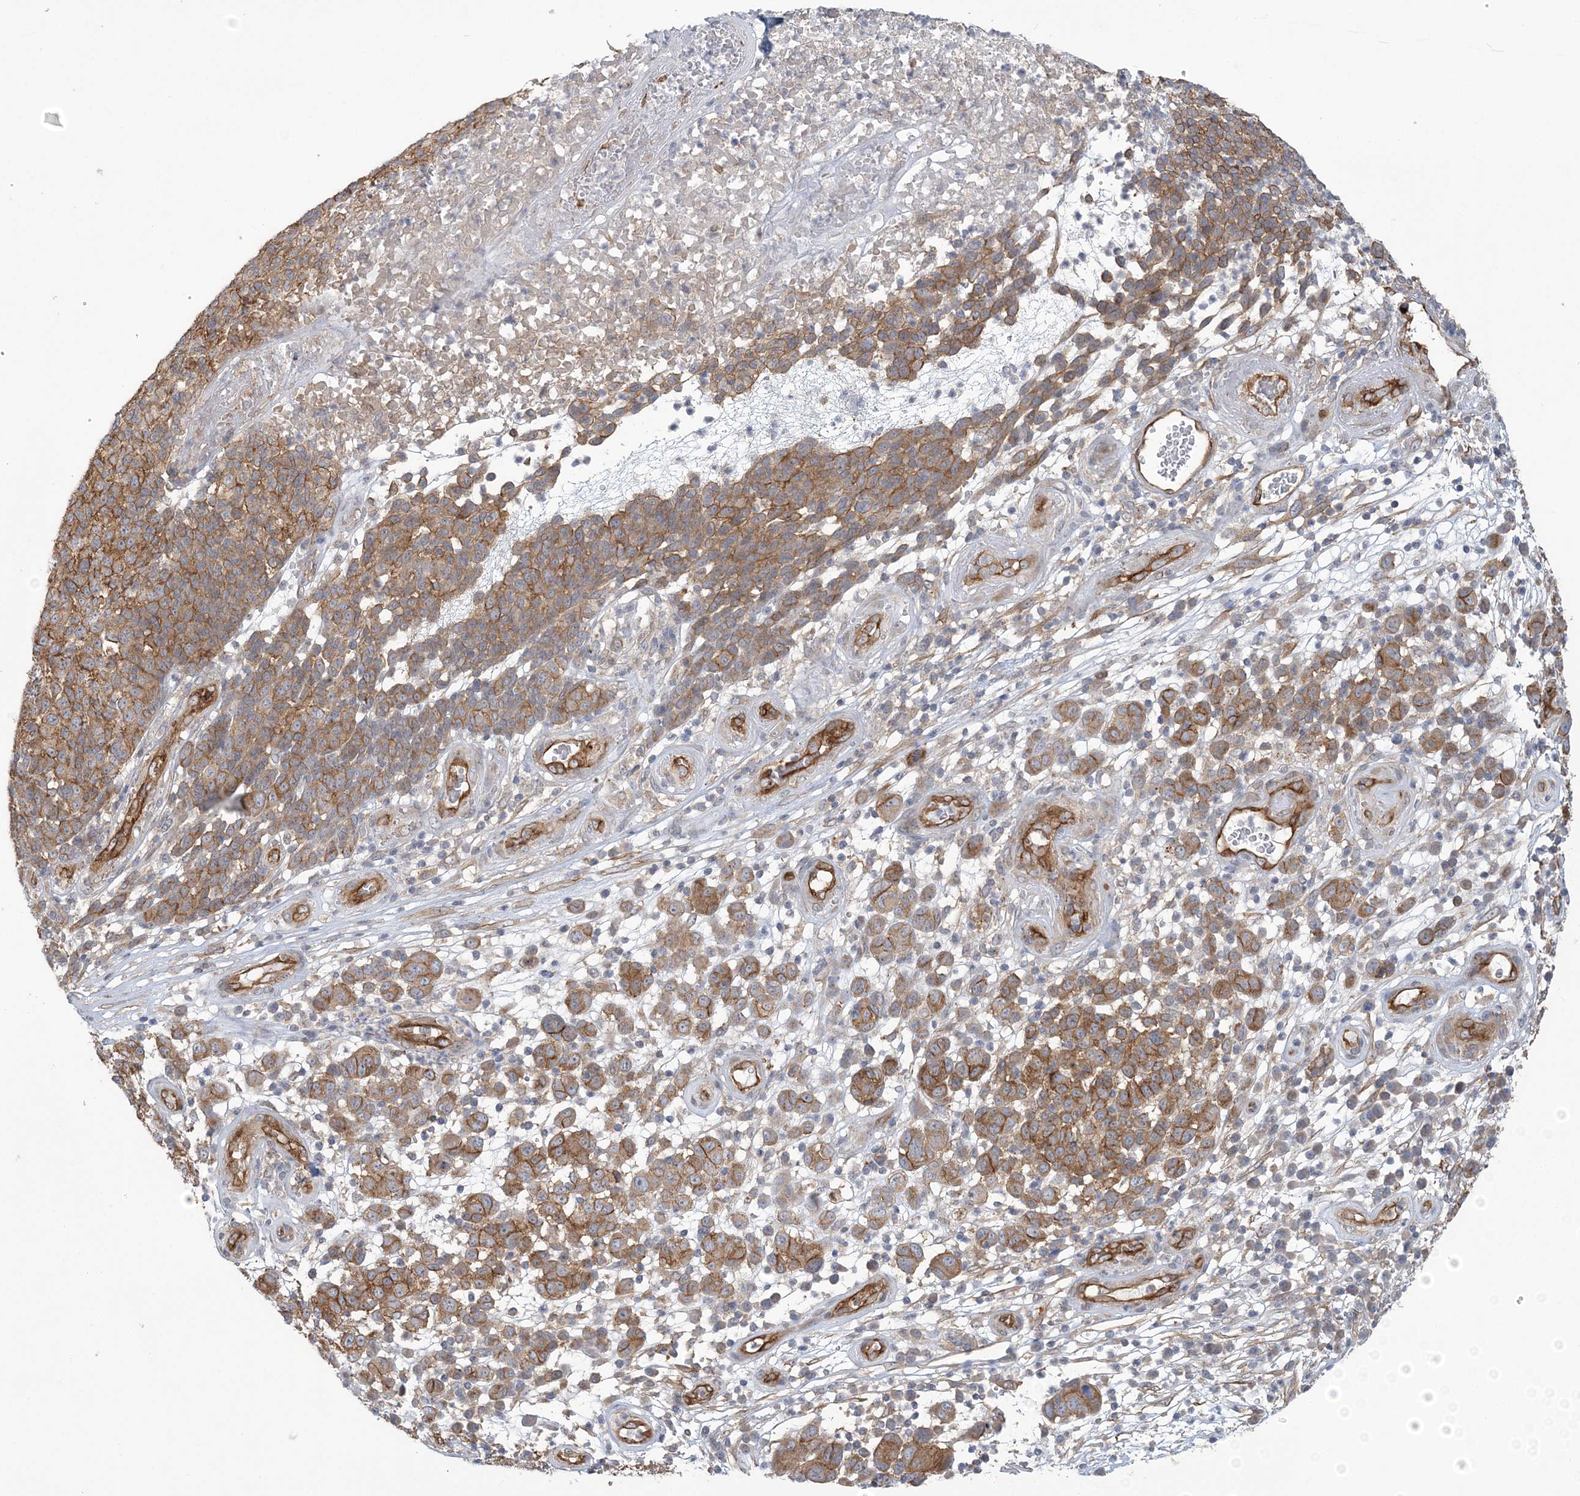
{"staining": {"intensity": "moderate", "quantity": ">75%", "location": "cytoplasmic/membranous"}, "tissue": "melanoma", "cell_type": "Tumor cells", "image_type": "cancer", "snomed": [{"axis": "morphology", "description": "Malignant melanoma, NOS"}, {"axis": "topography", "description": "Skin"}], "caption": "The image exhibits staining of melanoma, revealing moderate cytoplasmic/membranous protein positivity (brown color) within tumor cells.", "gene": "RAI14", "patient": {"sex": "male", "age": 49}}